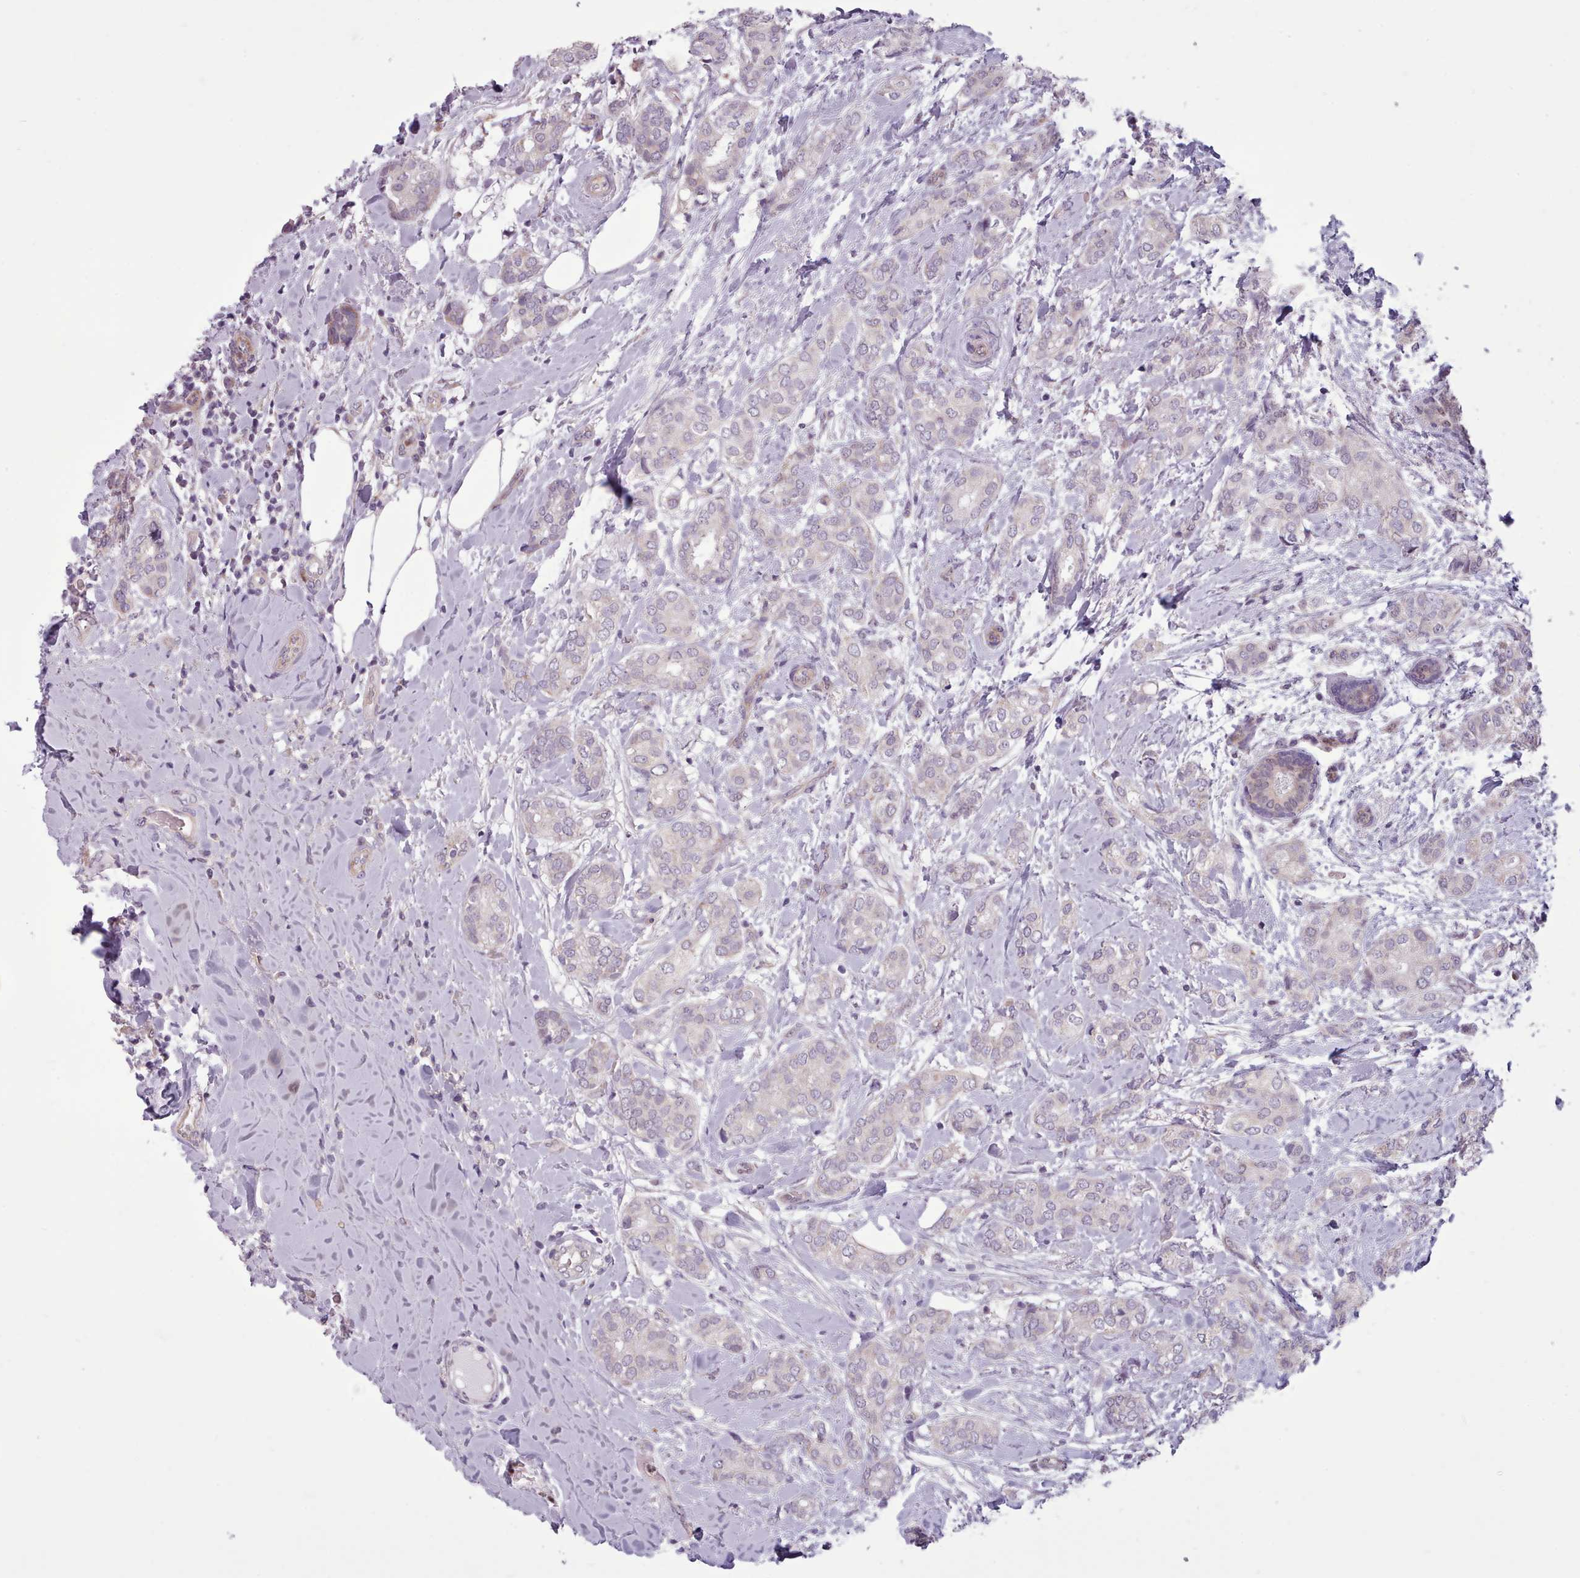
{"staining": {"intensity": "negative", "quantity": "none", "location": "none"}, "tissue": "breast cancer", "cell_type": "Tumor cells", "image_type": "cancer", "snomed": [{"axis": "morphology", "description": "Duct carcinoma"}, {"axis": "topography", "description": "Breast"}], "caption": "Immunohistochemistry (IHC) photomicrograph of neoplastic tissue: breast infiltrating ductal carcinoma stained with DAB displays no significant protein staining in tumor cells. The staining is performed using DAB (3,3'-diaminobenzidine) brown chromogen with nuclei counter-stained in using hematoxylin.", "gene": "SLURP1", "patient": {"sex": "female", "age": 73}}